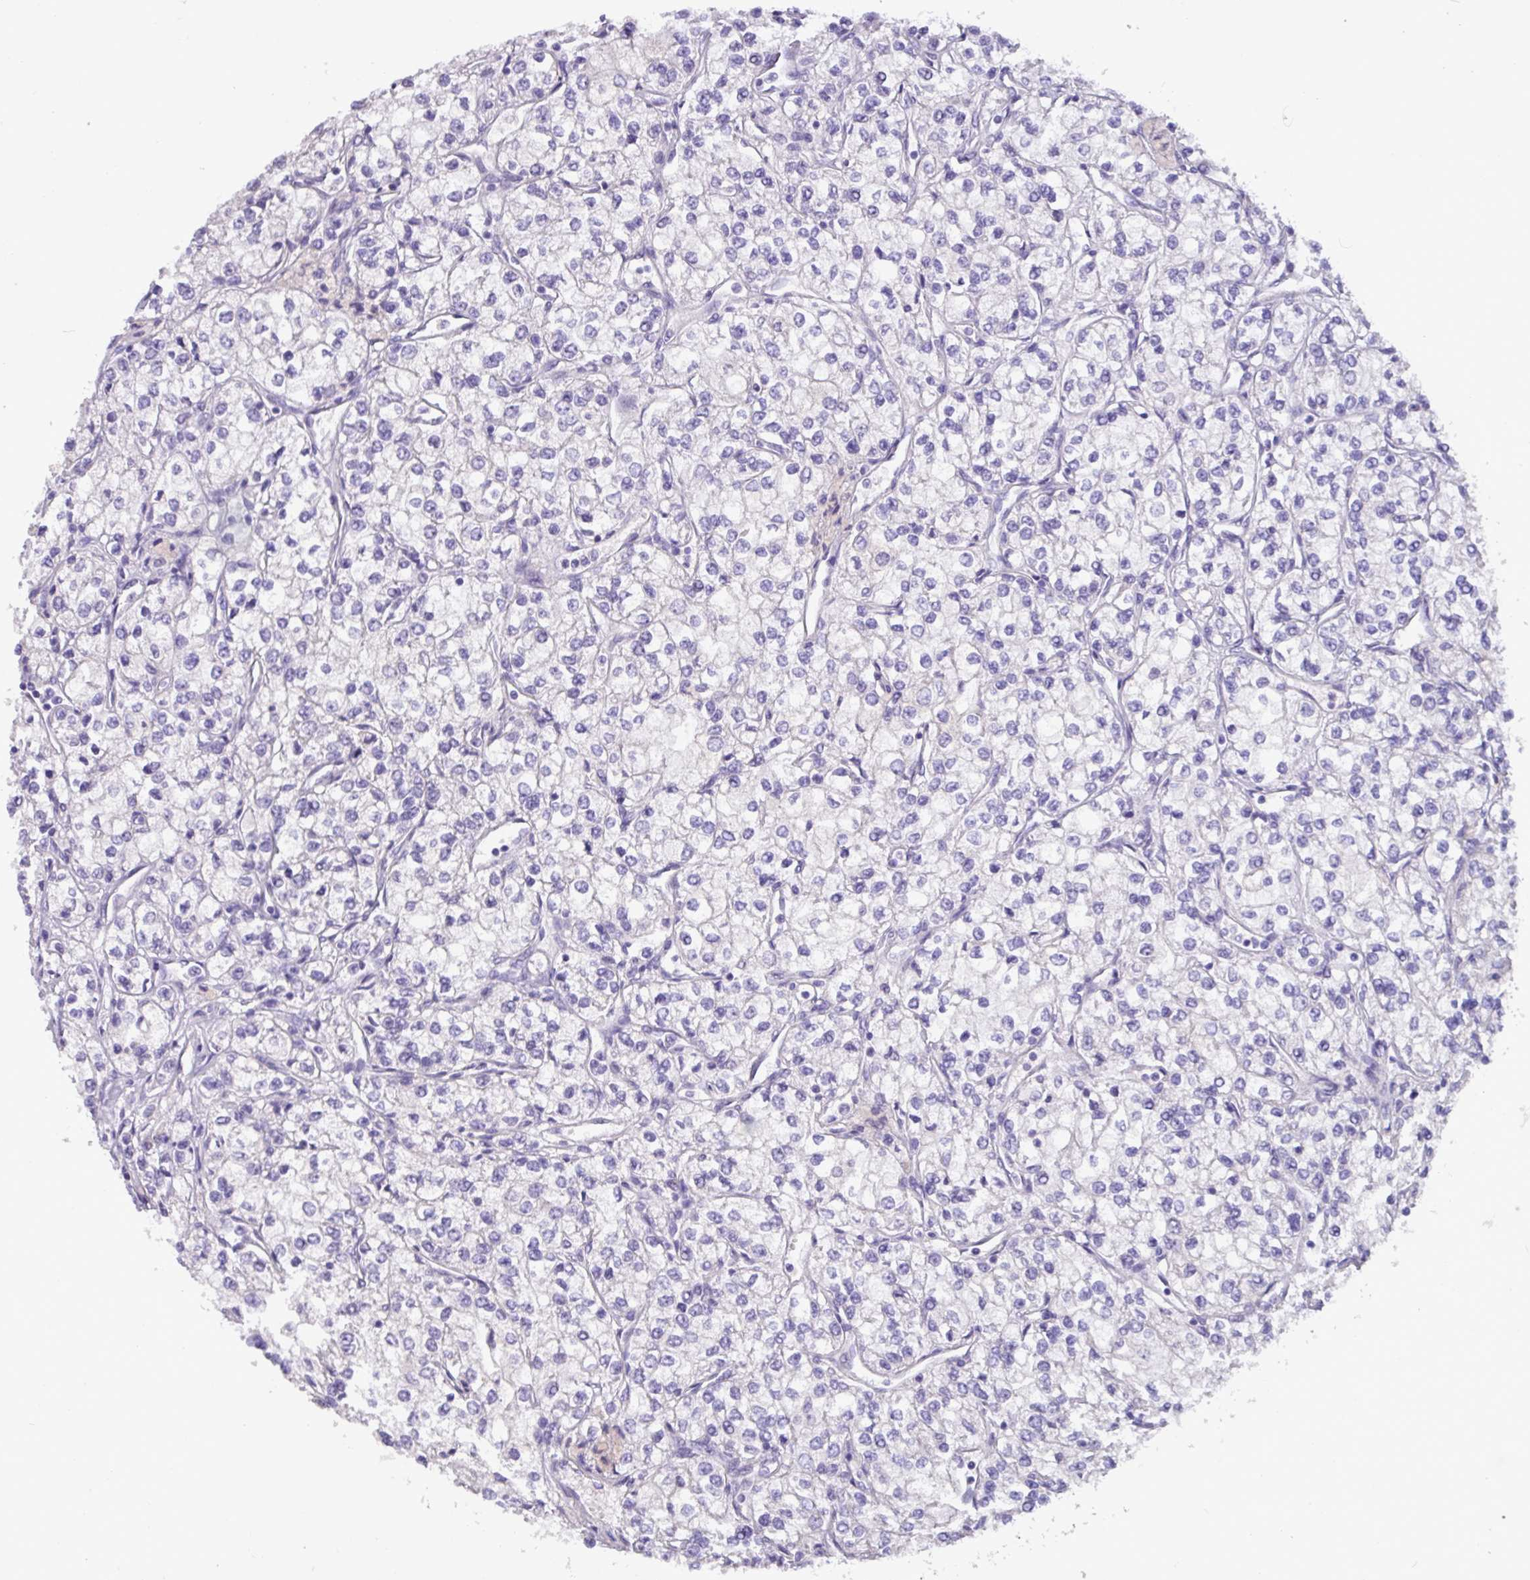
{"staining": {"intensity": "negative", "quantity": "none", "location": "none"}, "tissue": "renal cancer", "cell_type": "Tumor cells", "image_type": "cancer", "snomed": [{"axis": "morphology", "description": "Adenocarcinoma, NOS"}, {"axis": "topography", "description": "Kidney"}], "caption": "Micrograph shows no protein expression in tumor cells of renal cancer tissue.", "gene": "EPCAM", "patient": {"sex": "male", "age": 80}}